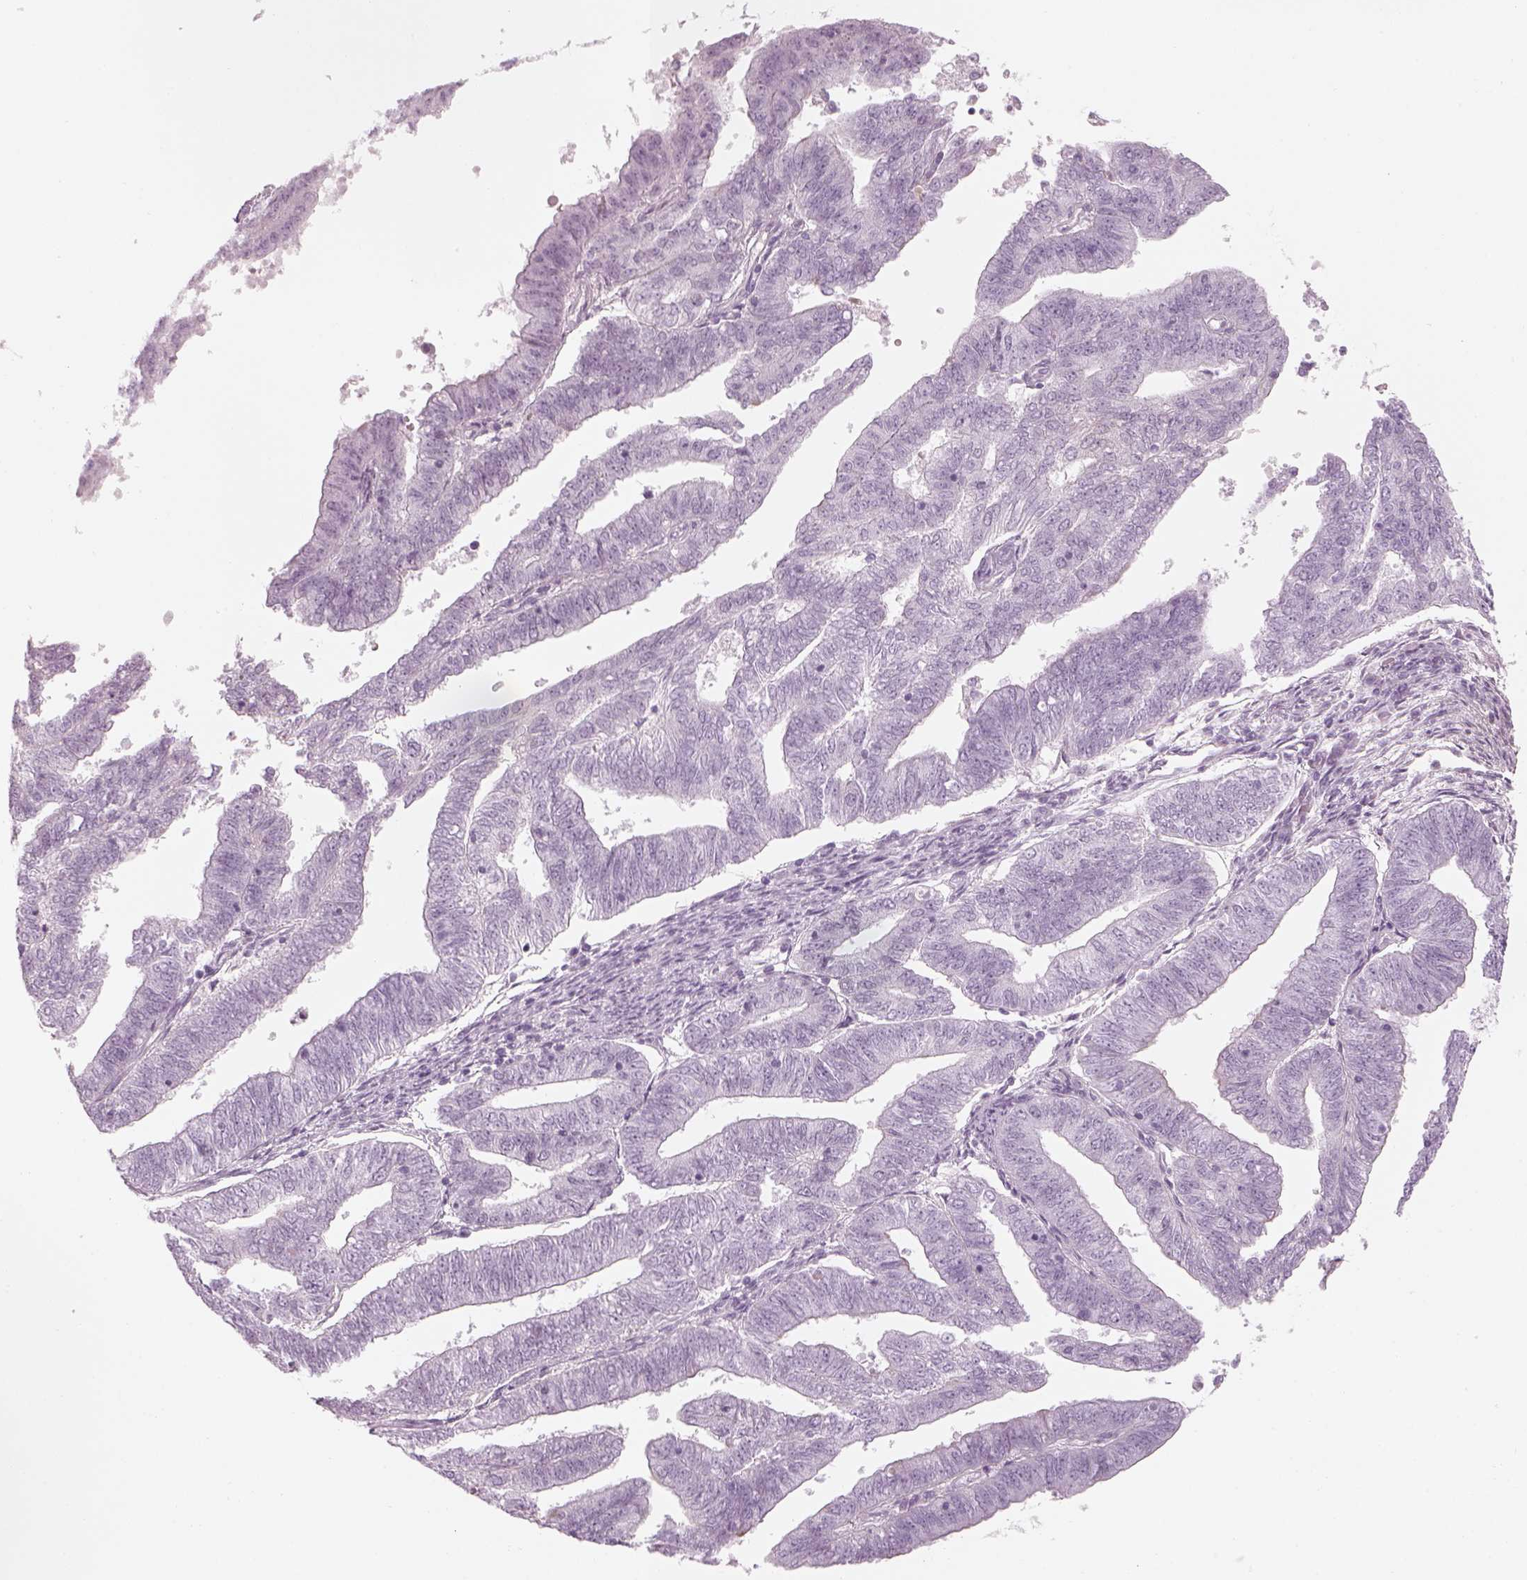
{"staining": {"intensity": "negative", "quantity": "none", "location": "none"}, "tissue": "endometrial cancer", "cell_type": "Tumor cells", "image_type": "cancer", "snomed": [{"axis": "morphology", "description": "Adenocarcinoma, NOS"}, {"axis": "topography", "description": "Endometrium"}], "caption": "High magnification brightfield microscopy of endometrial adenocarcinoma stained with DAB (3,3'-diaminobenzidine) (brown) and counterstained with hematoxylin (blue): tumor cells show no significant expression. (Stains: DAB immunohistochemistry with hematoxylin counter stain, Microscopy: brightfield microscopy at high magnification).", "gene": "GAS2L2", "patient": {"sex": "female", "age": 82}}